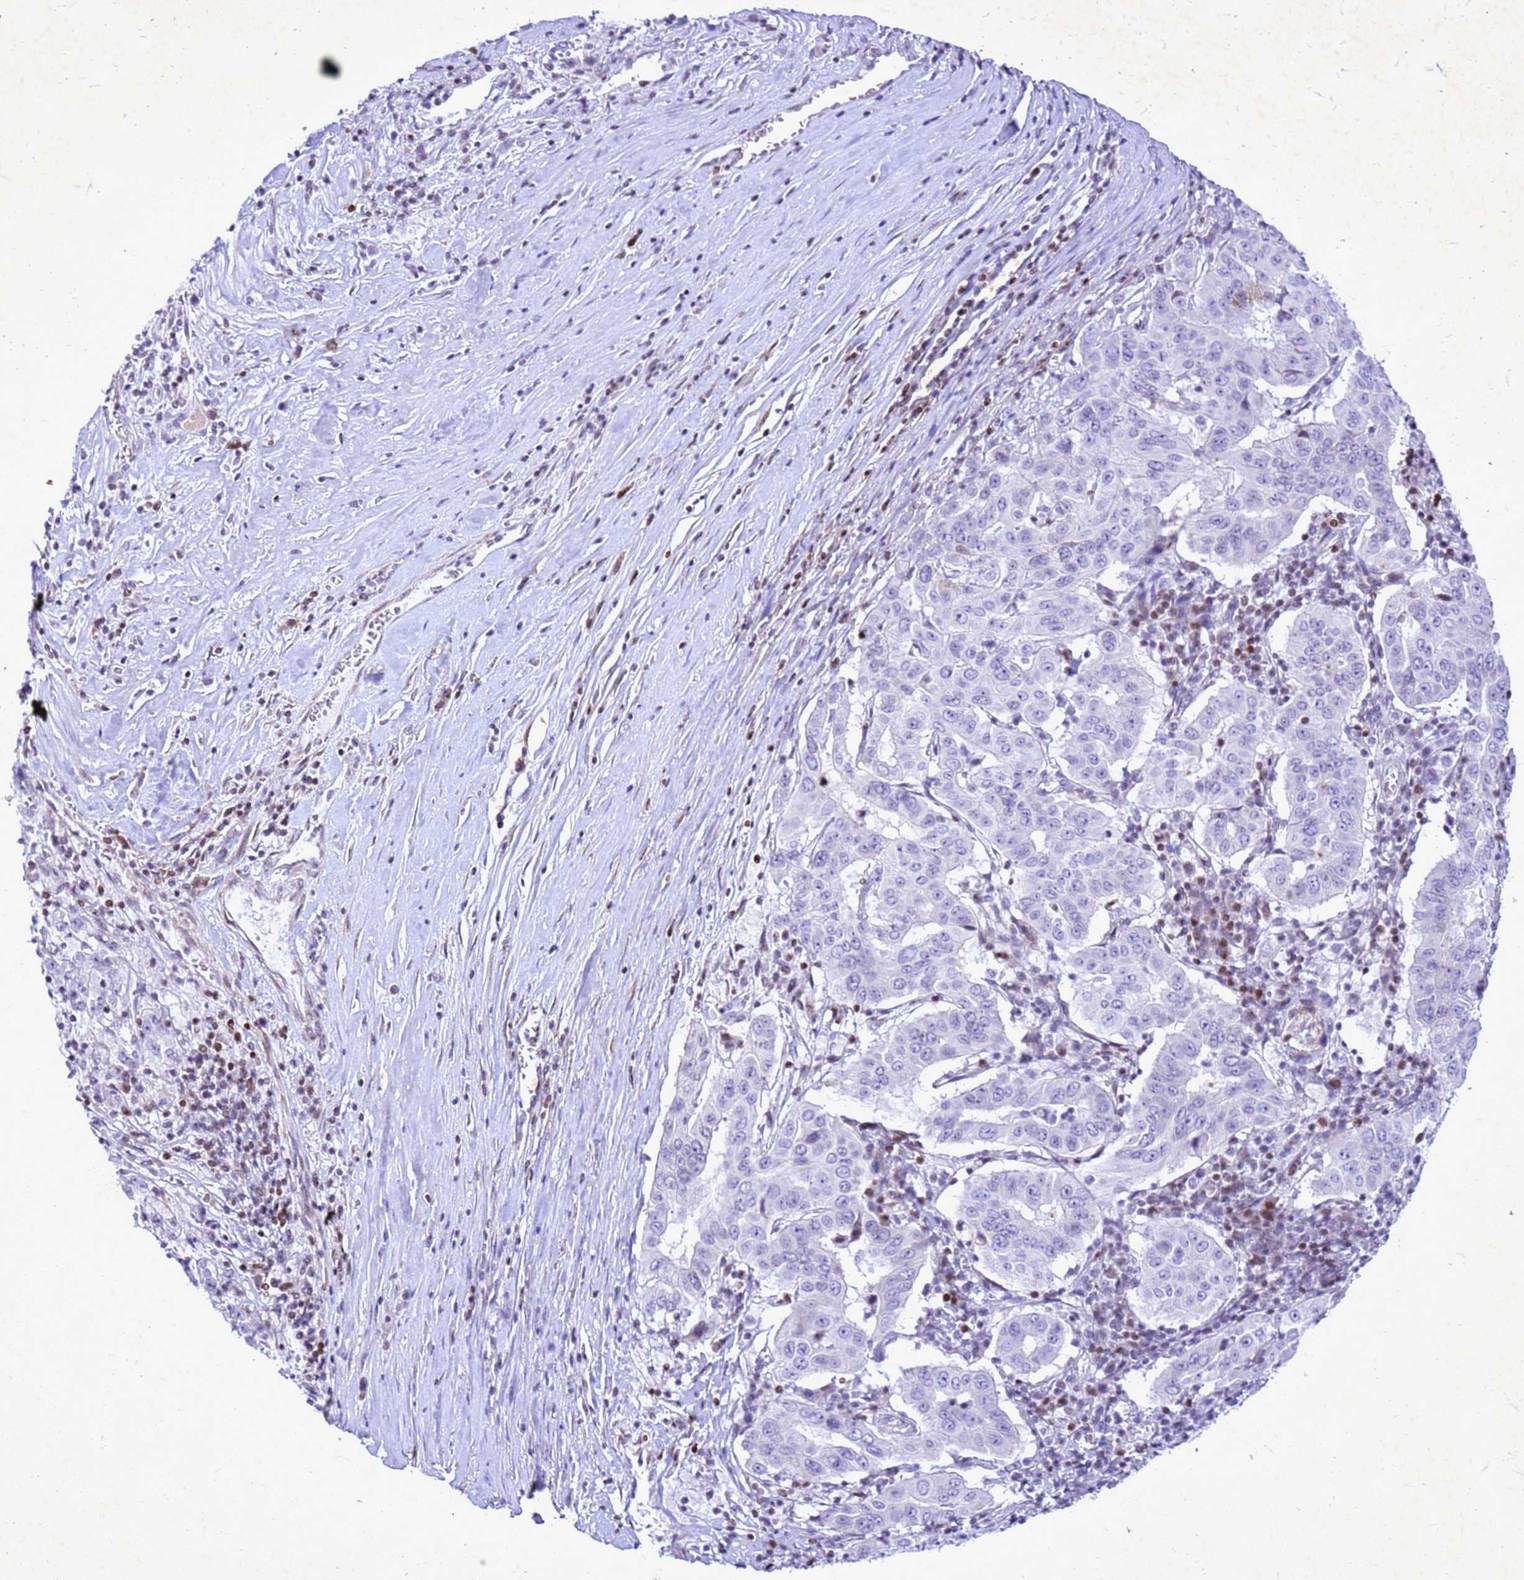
{"staining": {"intensity": "negative", "quantity": "none", "location": "none"}, "tissue": "pancreatic cancer", "cell_type": "Tumor cells", "image_type": "cancer", "snomed": [{"axis": "morphology", "description": "Adenocarcinoma, NOS"}, {"axis": "topography", "description": "Pancreas"}], "caption": "Pancreatic adenocarcinoma stained for a protein using IHC displays no positivity tumor cells.", "gene": "COPS9", "patient": {"sex": "male", "age": 63}}